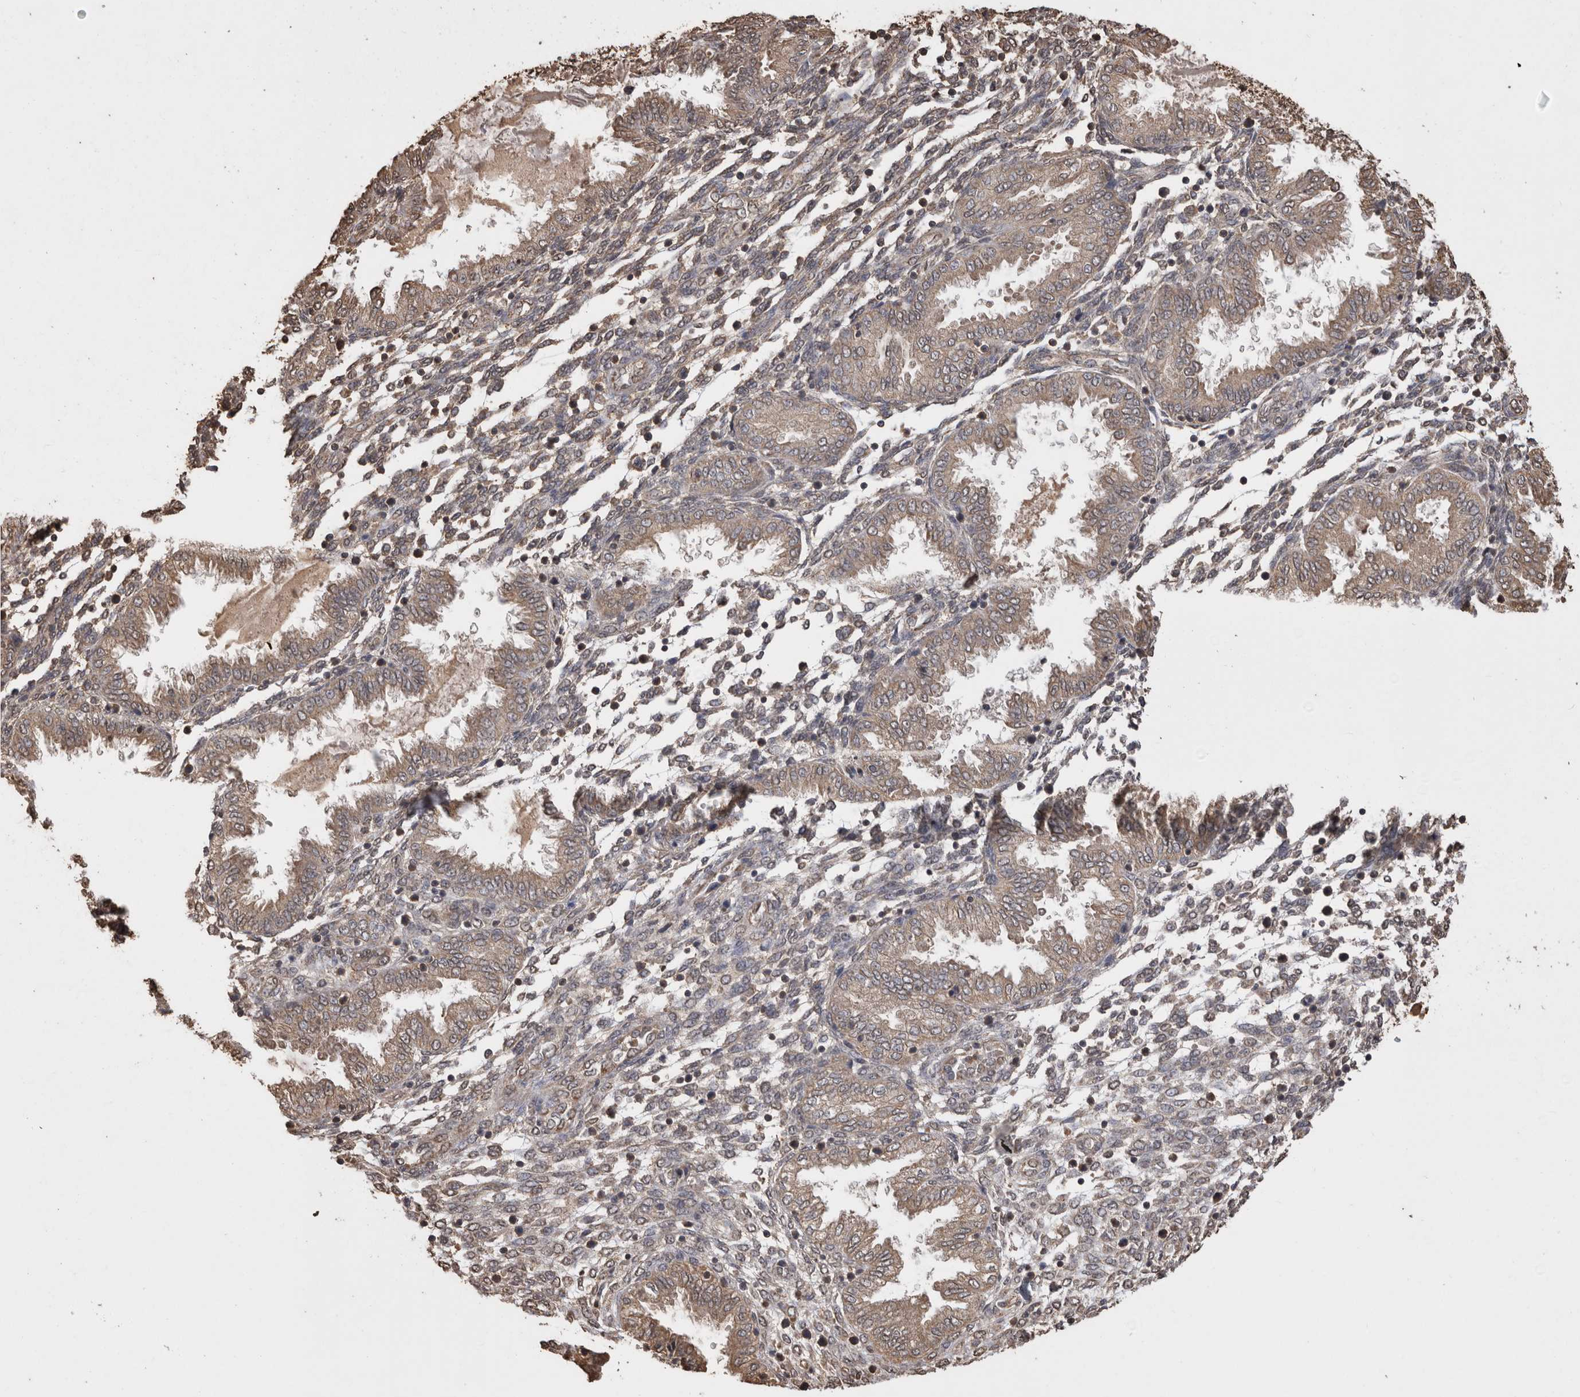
{"staining": {"intensity": "weak", "quantity": "25%-75%", "location": "nuclear"}, "tissue": "endometrium", "cell_type": "Cells in endometrial stroma", "image_type": "normal", "snomed": [{"axis": "morphology", "description": "Normal tissue, NOS"}, {"axis": "topography", "description": "Endometrium"}], "caption": "Brown immunohistochemical staining in benign human endometrium reveals weak nuclear staining in approximately 25%-75% of cells in endometrial stroma. (Stains: DAB (3,3'-diaminobenzidine) in brown, nuclei in blue, Microscopy: brightfield microscopy at high magnification).", "gene": "SOCS5", "patient": {"sex": "female", "age": 33}}